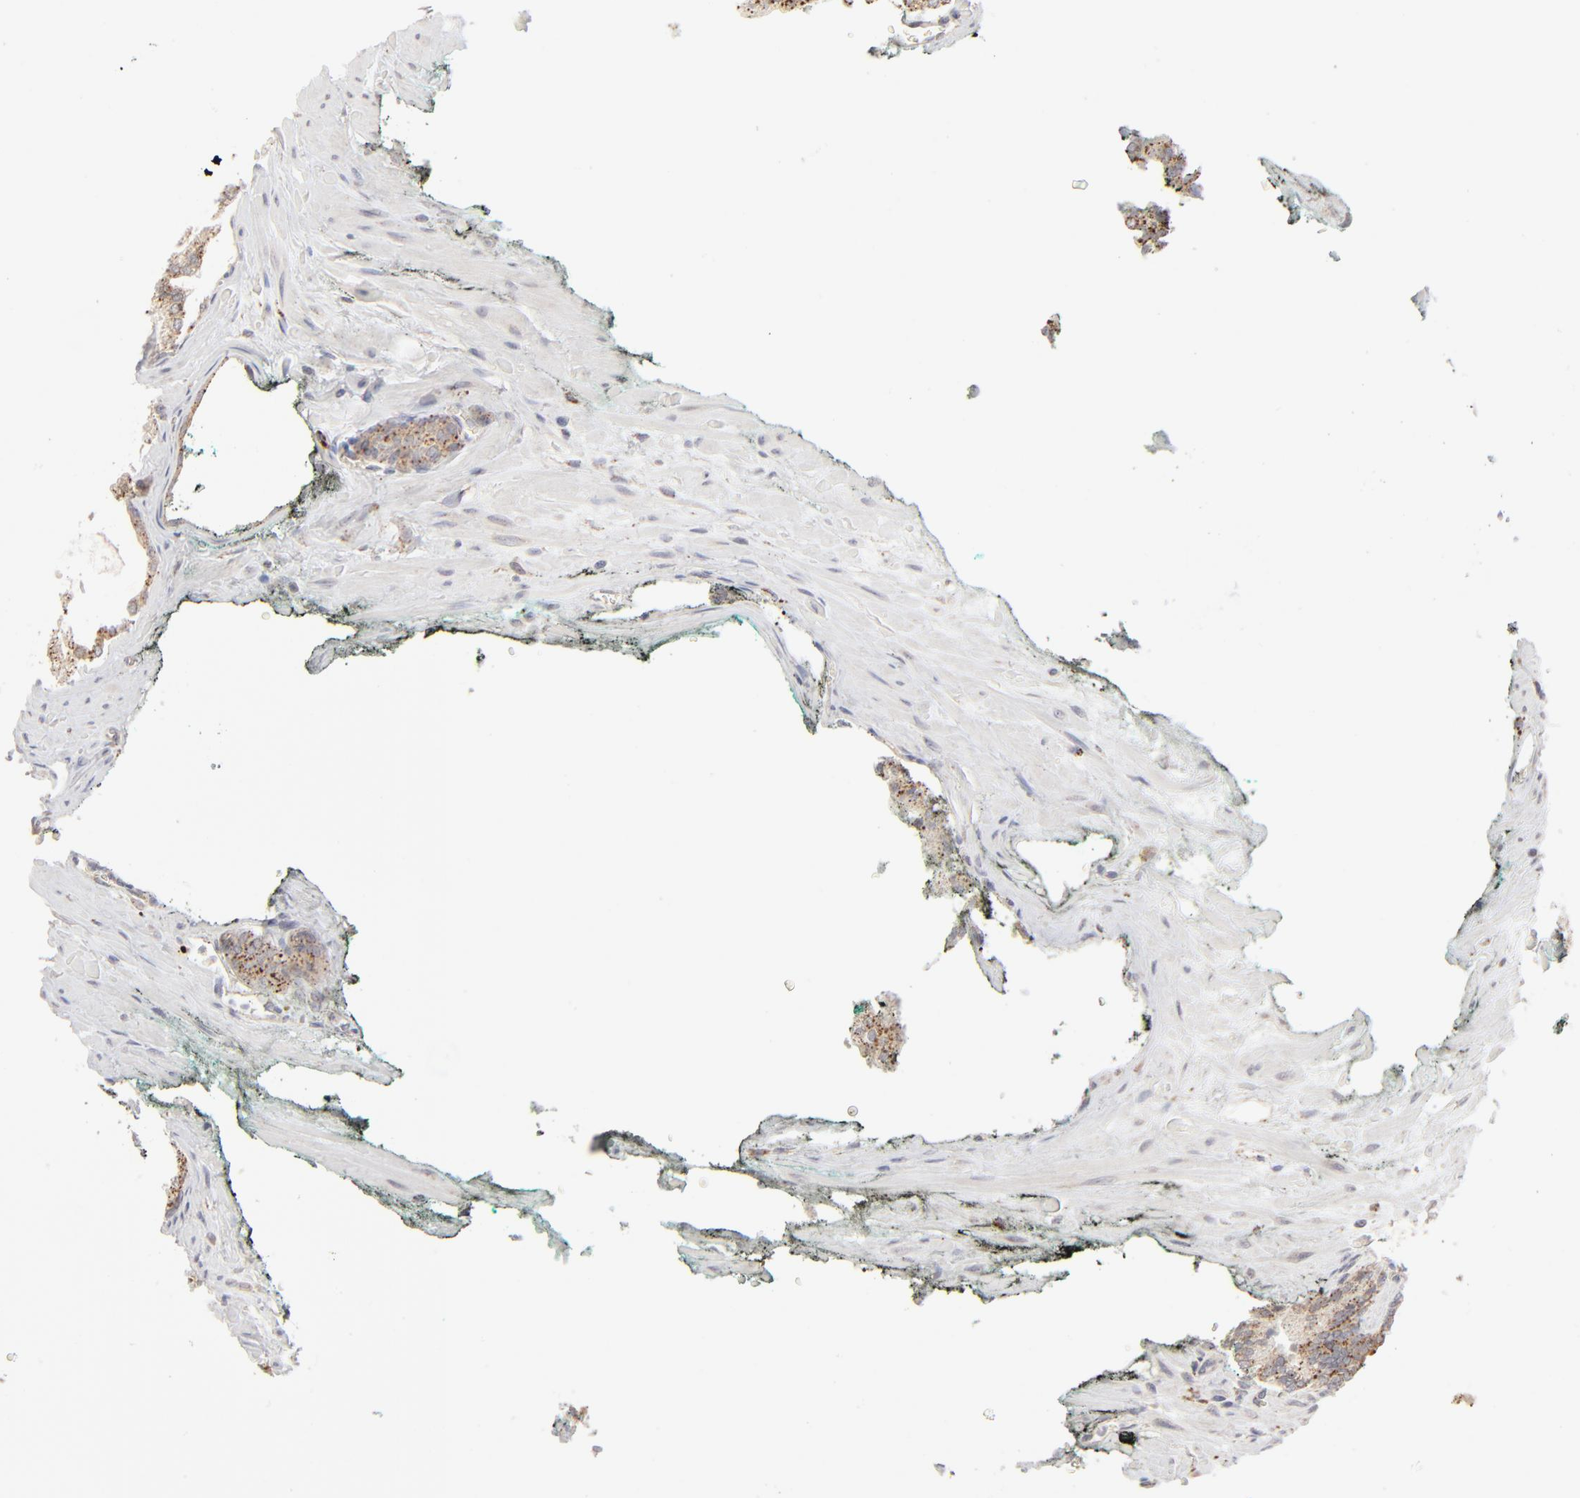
{"staining": {"intensity": "strong", "quantity": ">75%", "location": "cytoplasmic/membranous"}, "tissue": "prostate cancer", "cell_type": "Tumor cells", "image_type": "cancer", "snomed": [{"axis": "morphology", "description": "Adenocarcinoma, Medium grade"}, {"axis": "topography", "description": "Prostate"}], "caption": "Approximately >75% of tumor cells in prostate cancer exhibit strong cytoplasmic/membranous protein staining as visualized by brown immunohistochemical staining.", "gene": "POMT2", "patient": {"sex": "male", "age": 60}}